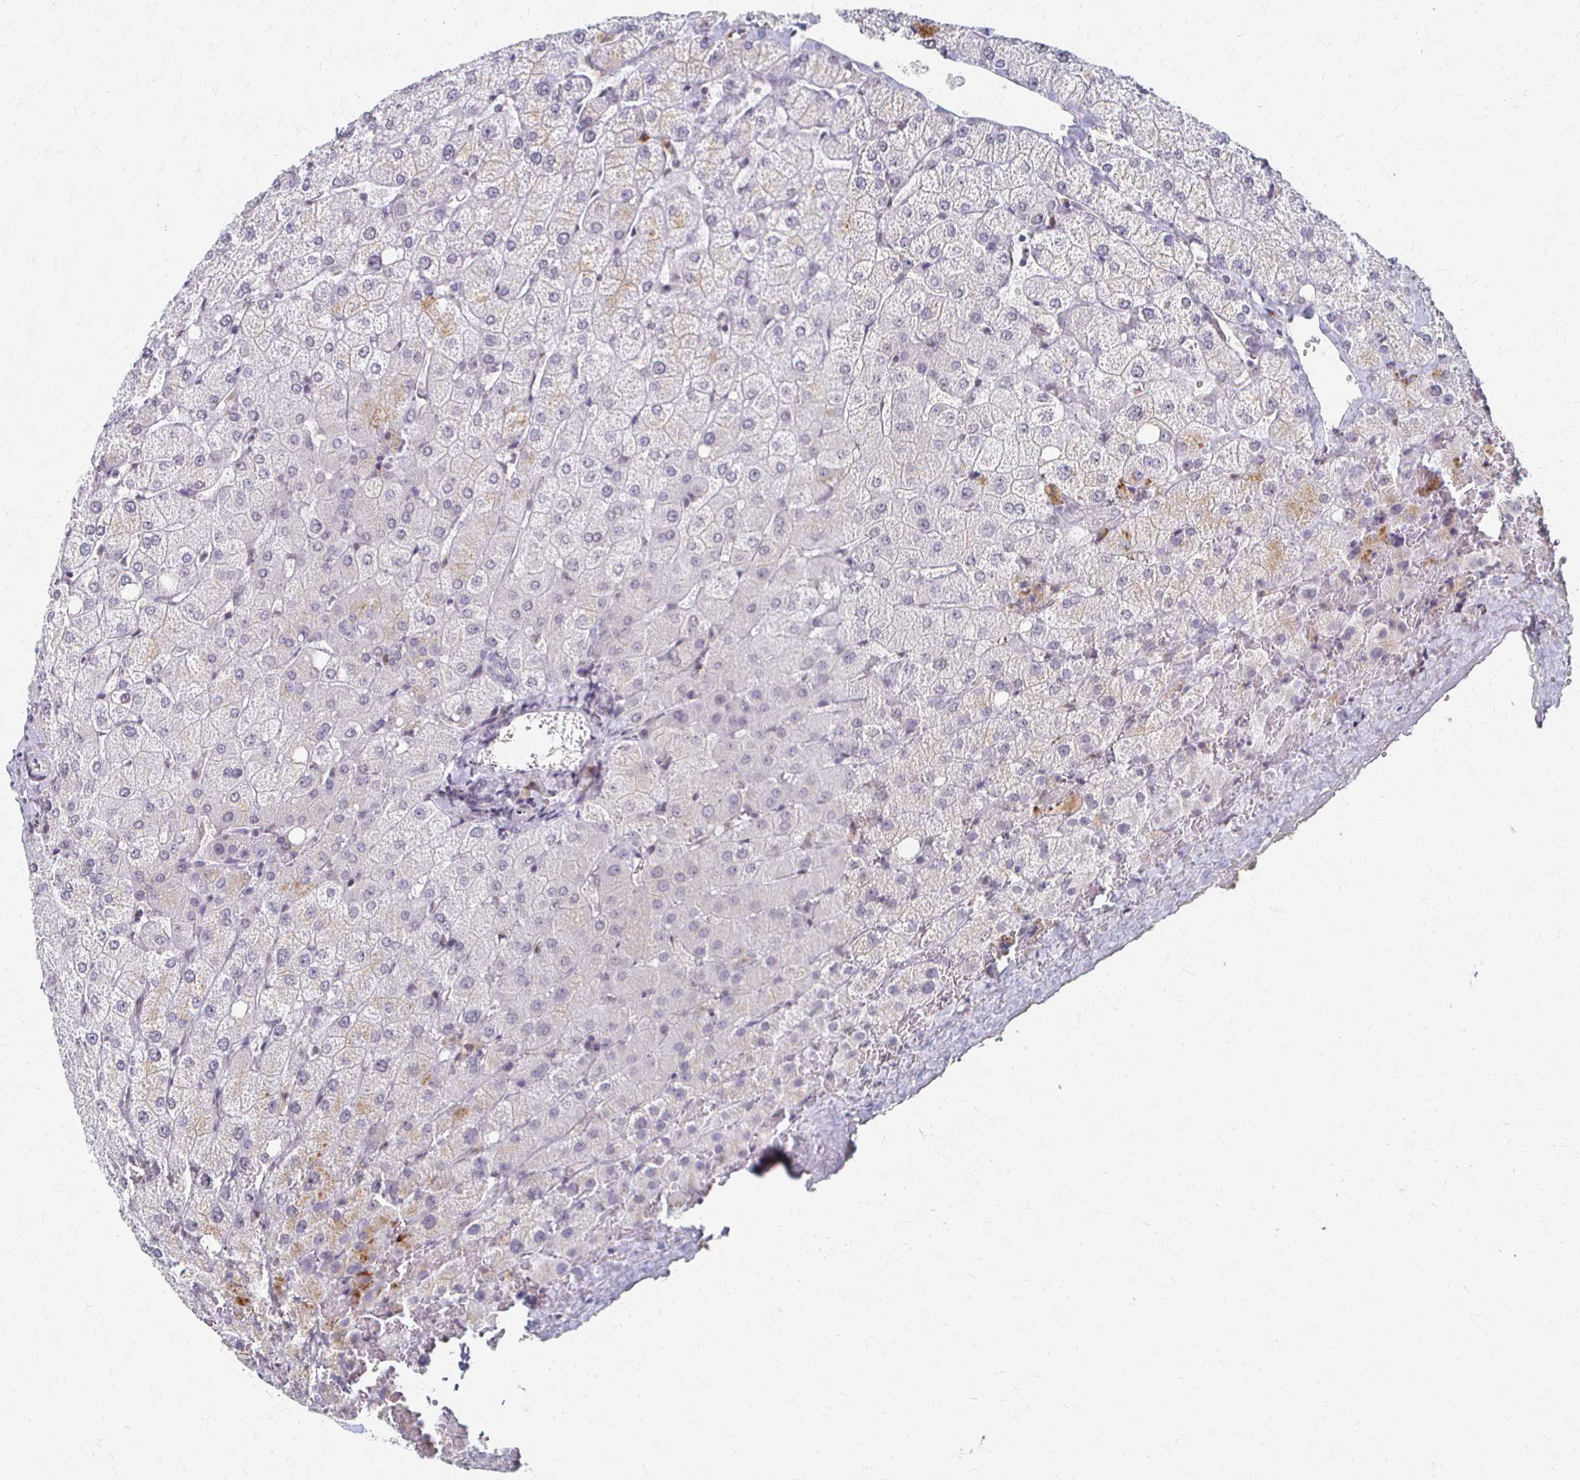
{"staining": {"intensity": "negative", "quantity": "none", "location": "none"}, "tissue": "liver", "cell_type": "Cholangiocytes", "image_type": "normal", "snomed": [{"axis": "morphology", "description": "Normal tissue, NOS"}, {"axis": "topography", "description": "Liver"}], "caption": "An immunohistochemistry (IHC) photomicrograph of unremarkable liver is shown. There is no staining in cholangiocytes of liver. Nuclei are stained in blue.", "gene": "DAB1", "patient": {"sex": "female", "age": 54}}